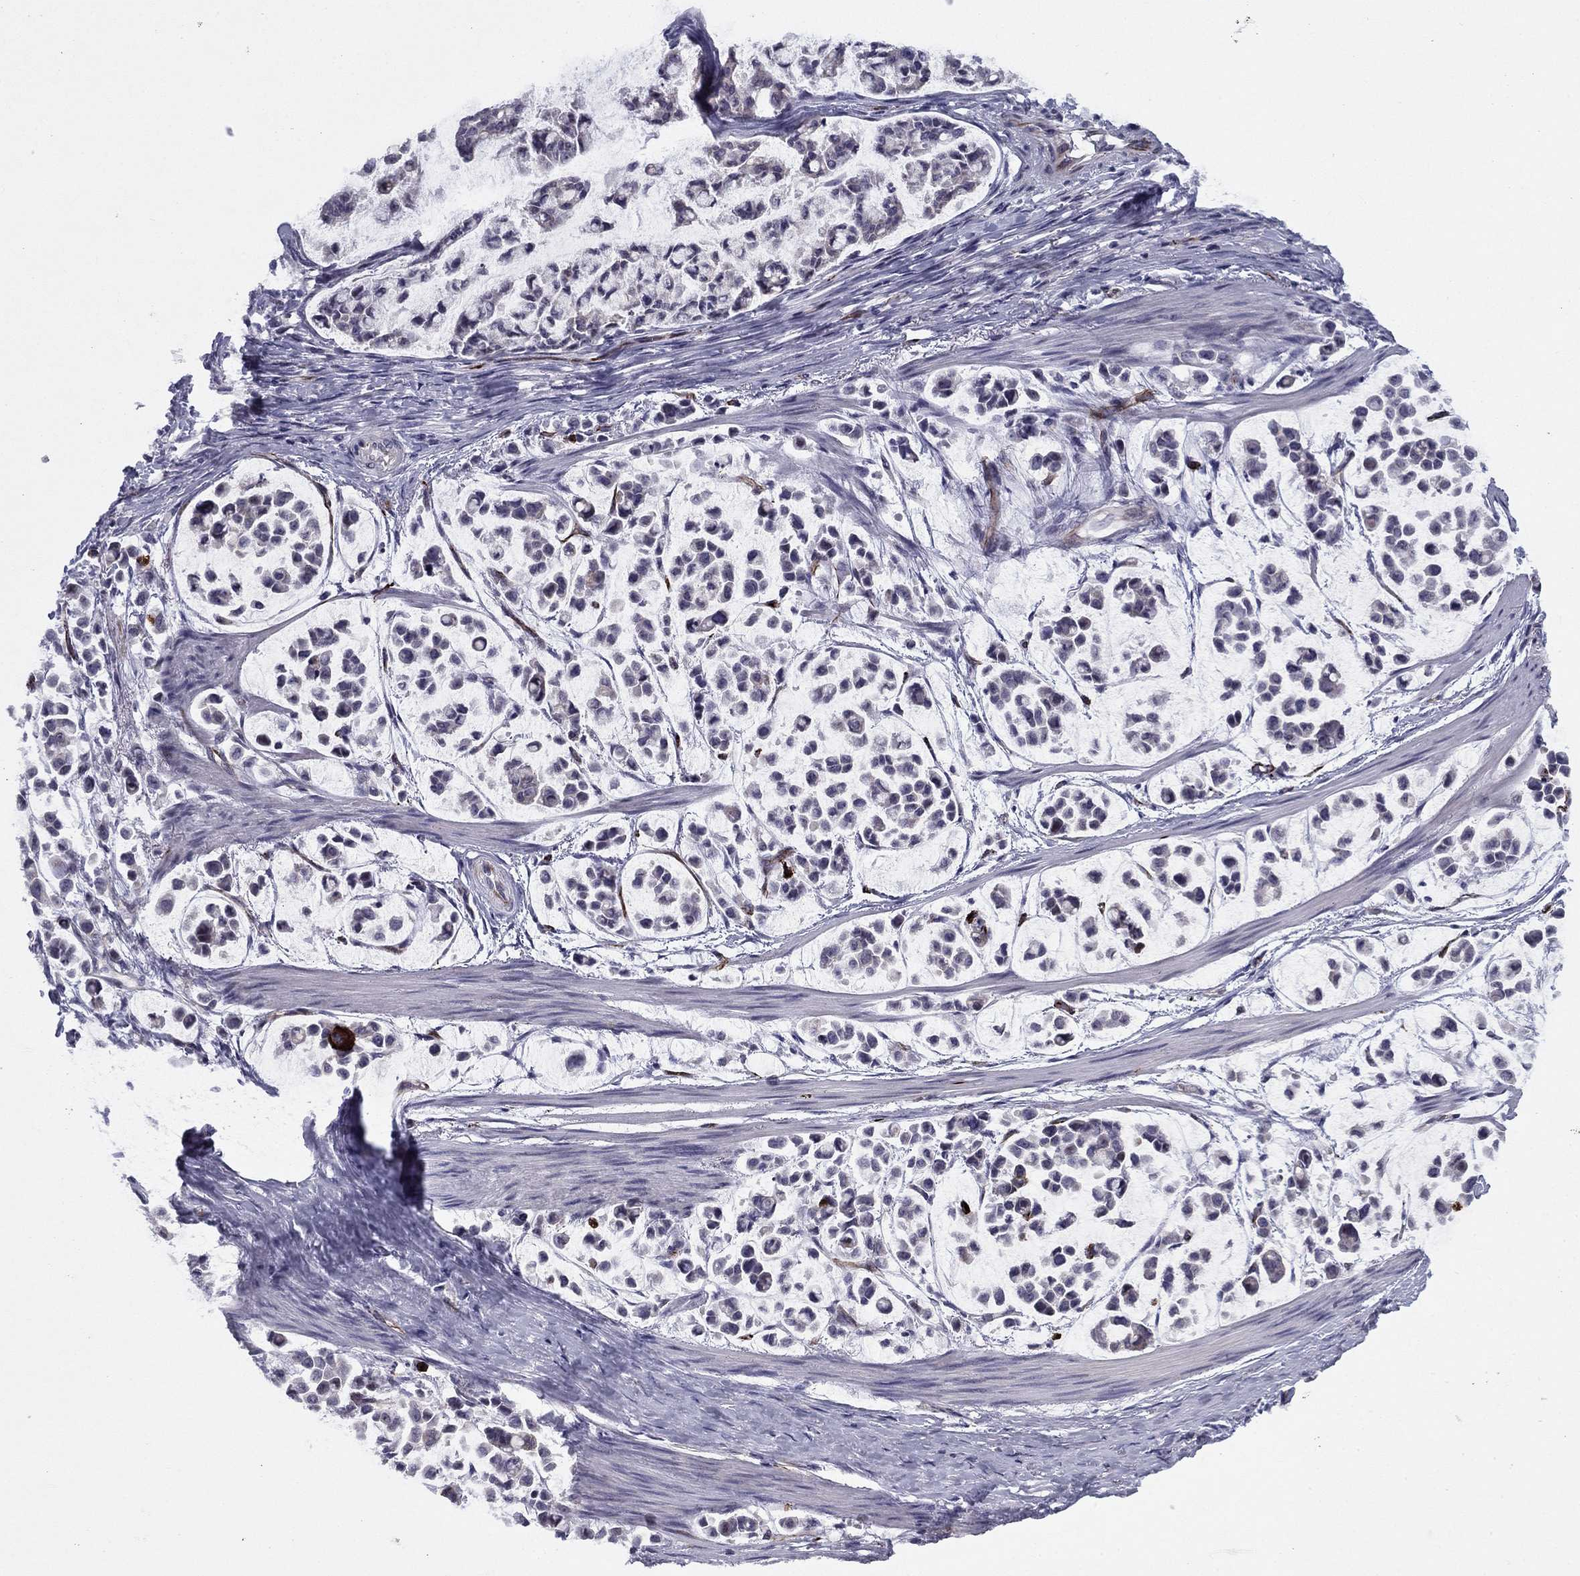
{"staining": {"intensity": "negative", "quantity": "none", "location": "none"}, "tissue": "stomach cancer", "cell_type": "Tumor cells", "image_type": "cancer", "snomed": [{"axis": "morphology", "description": "Adenocarcinoma, NOS"}, {"axis": "topography", "description": "Stomach"}], "caption": "Stomach cancer was stained to show a protein in brown. There is no significant staining in tumor cells. Brightfield microscopy of immunohistochemistry (IHC) stained with DAB (brown) and hematoxylin (blue), captured at high magnification.", "gene": "ANKS4B", "patient": {"sex": "male", "age": 82}}